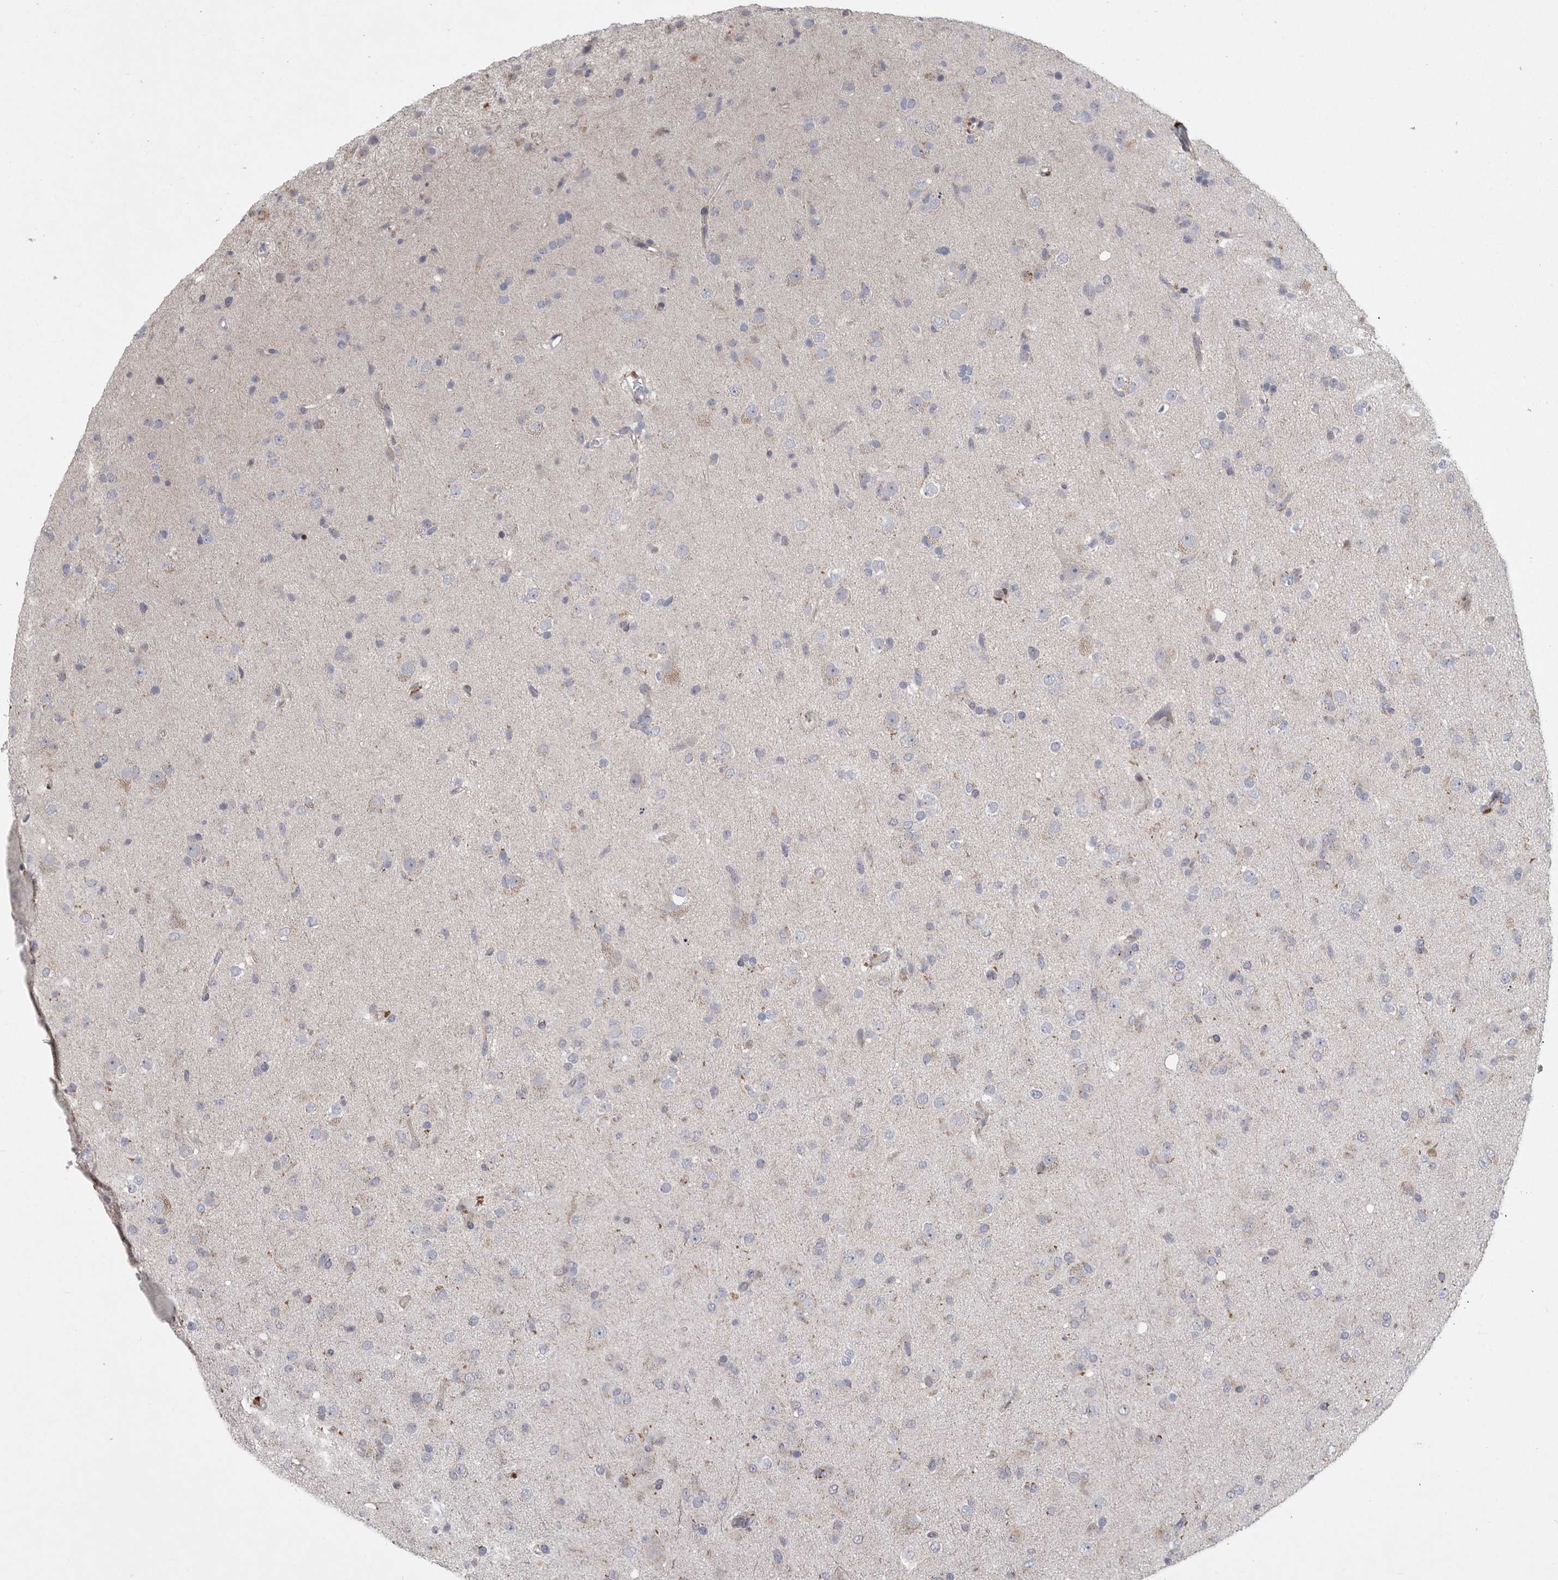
{"staining": {"intensity": "negative", "quantity": "none", "location": "none"}, "tissue": "glioma", "cell_type": "Tumor cells", "image_type": "cancer", "snomed": [{"axis": "morphology", "description": "Glioma, malignant, Low grade"}, {"axis": "topography", "description": "Brain"}], "caption": "Glioma was stained to show a protein in brown. There is no significant expression in tumor cells.", "gene": "CRP", "patient": {"sex": "male", "age": 65}}